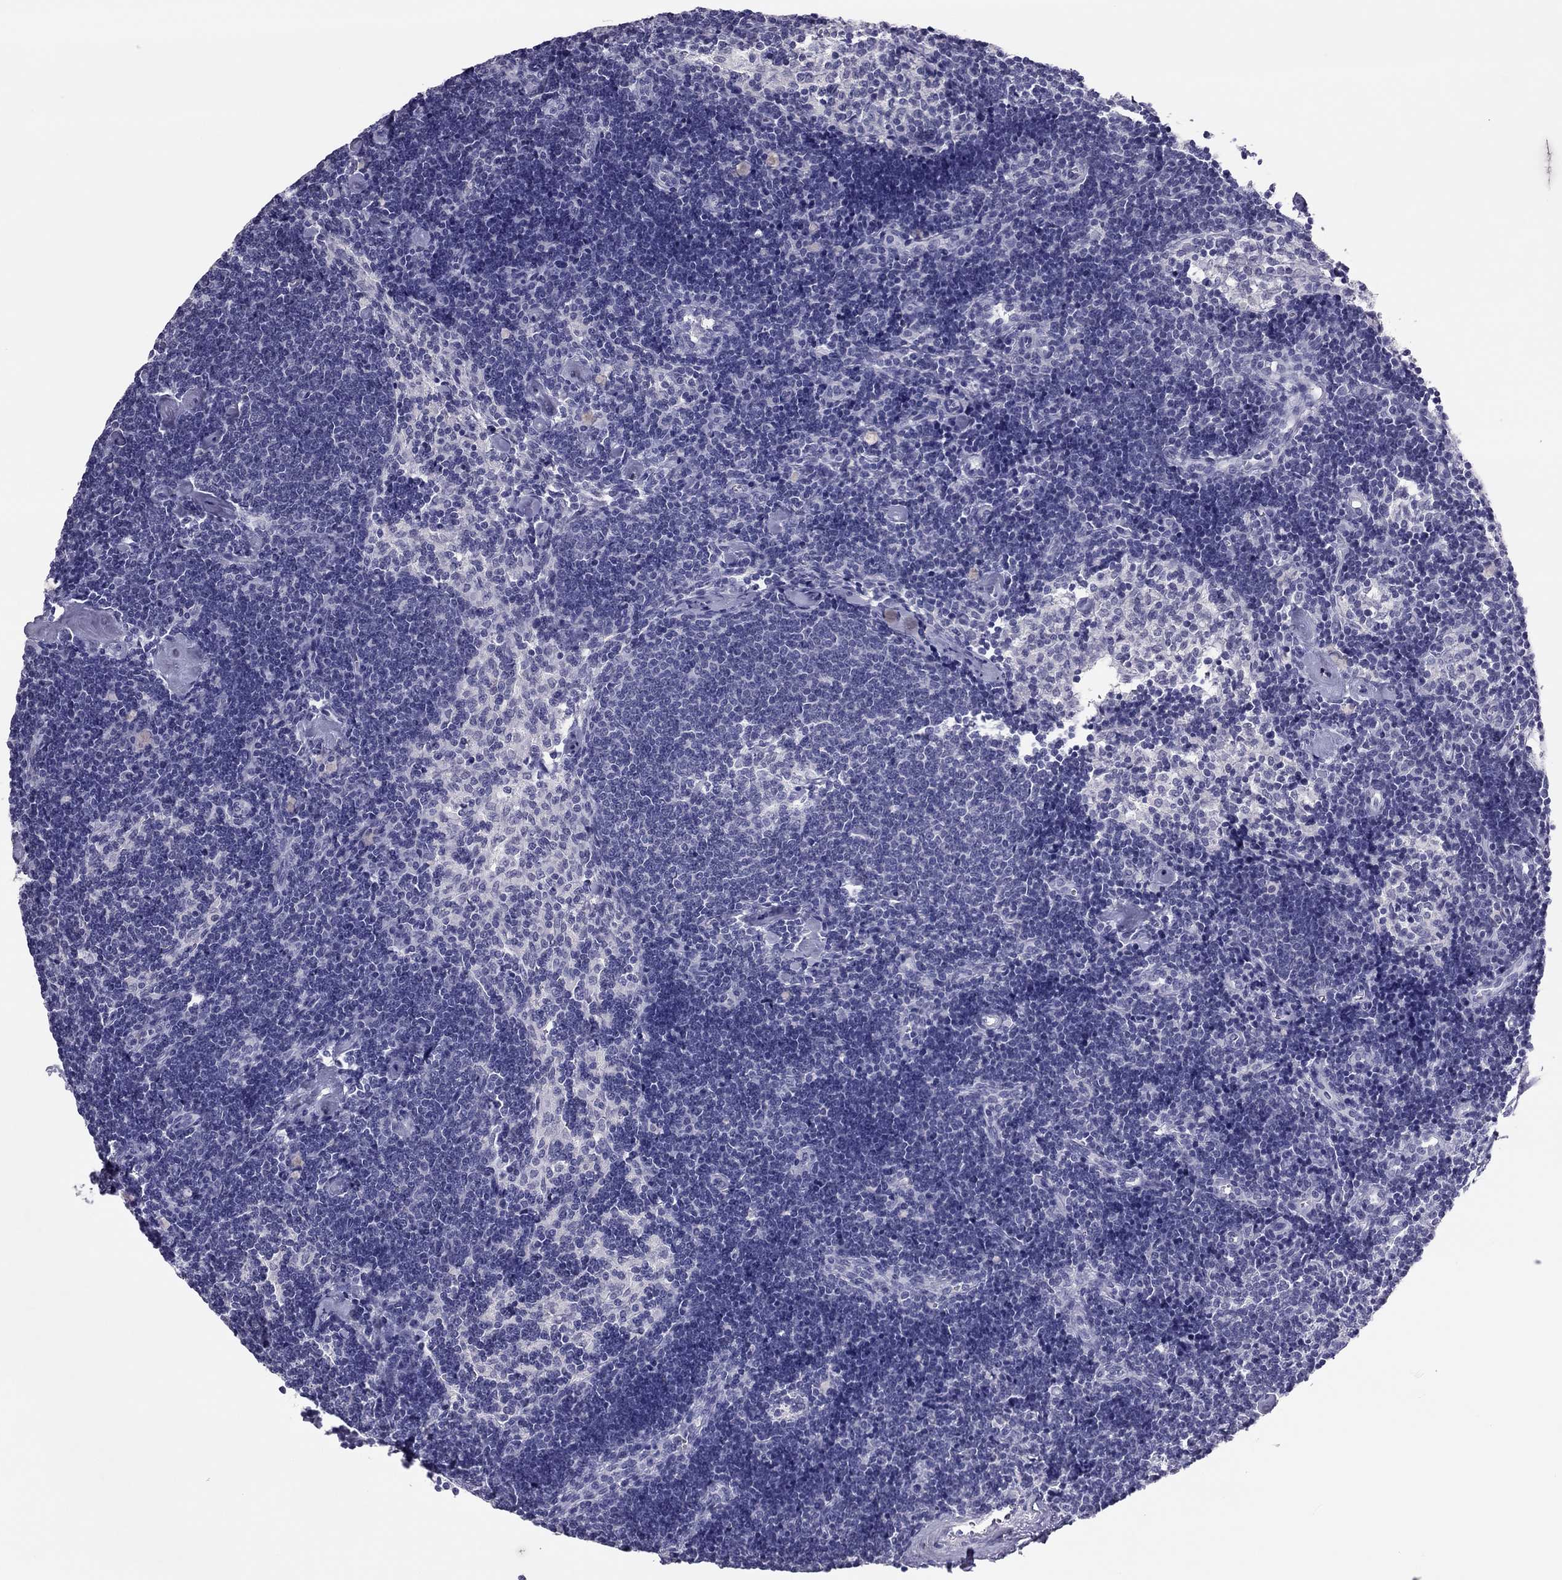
{"staining": {"intensity": "negative", "quantity": "none", "location": "none"}, "tissue": "lymph node", "cell_type": "Germinal center cells", "image_type": "normal", "snomed": [{"axis": "morphology", "description": "Normal tissue, NOS"}, {"axis": "topography", "description": "Lymph node"}], "caption": "There is no significant expression in germinal center cells of lymph node. The staining is performed using DAB (3,3'-diaminobenzidine) brown chromogen with nuclei counter-stained in using hematoxylin.", "gene": "PHOX2A", "patient": {"sex": "female", "age": 42}}